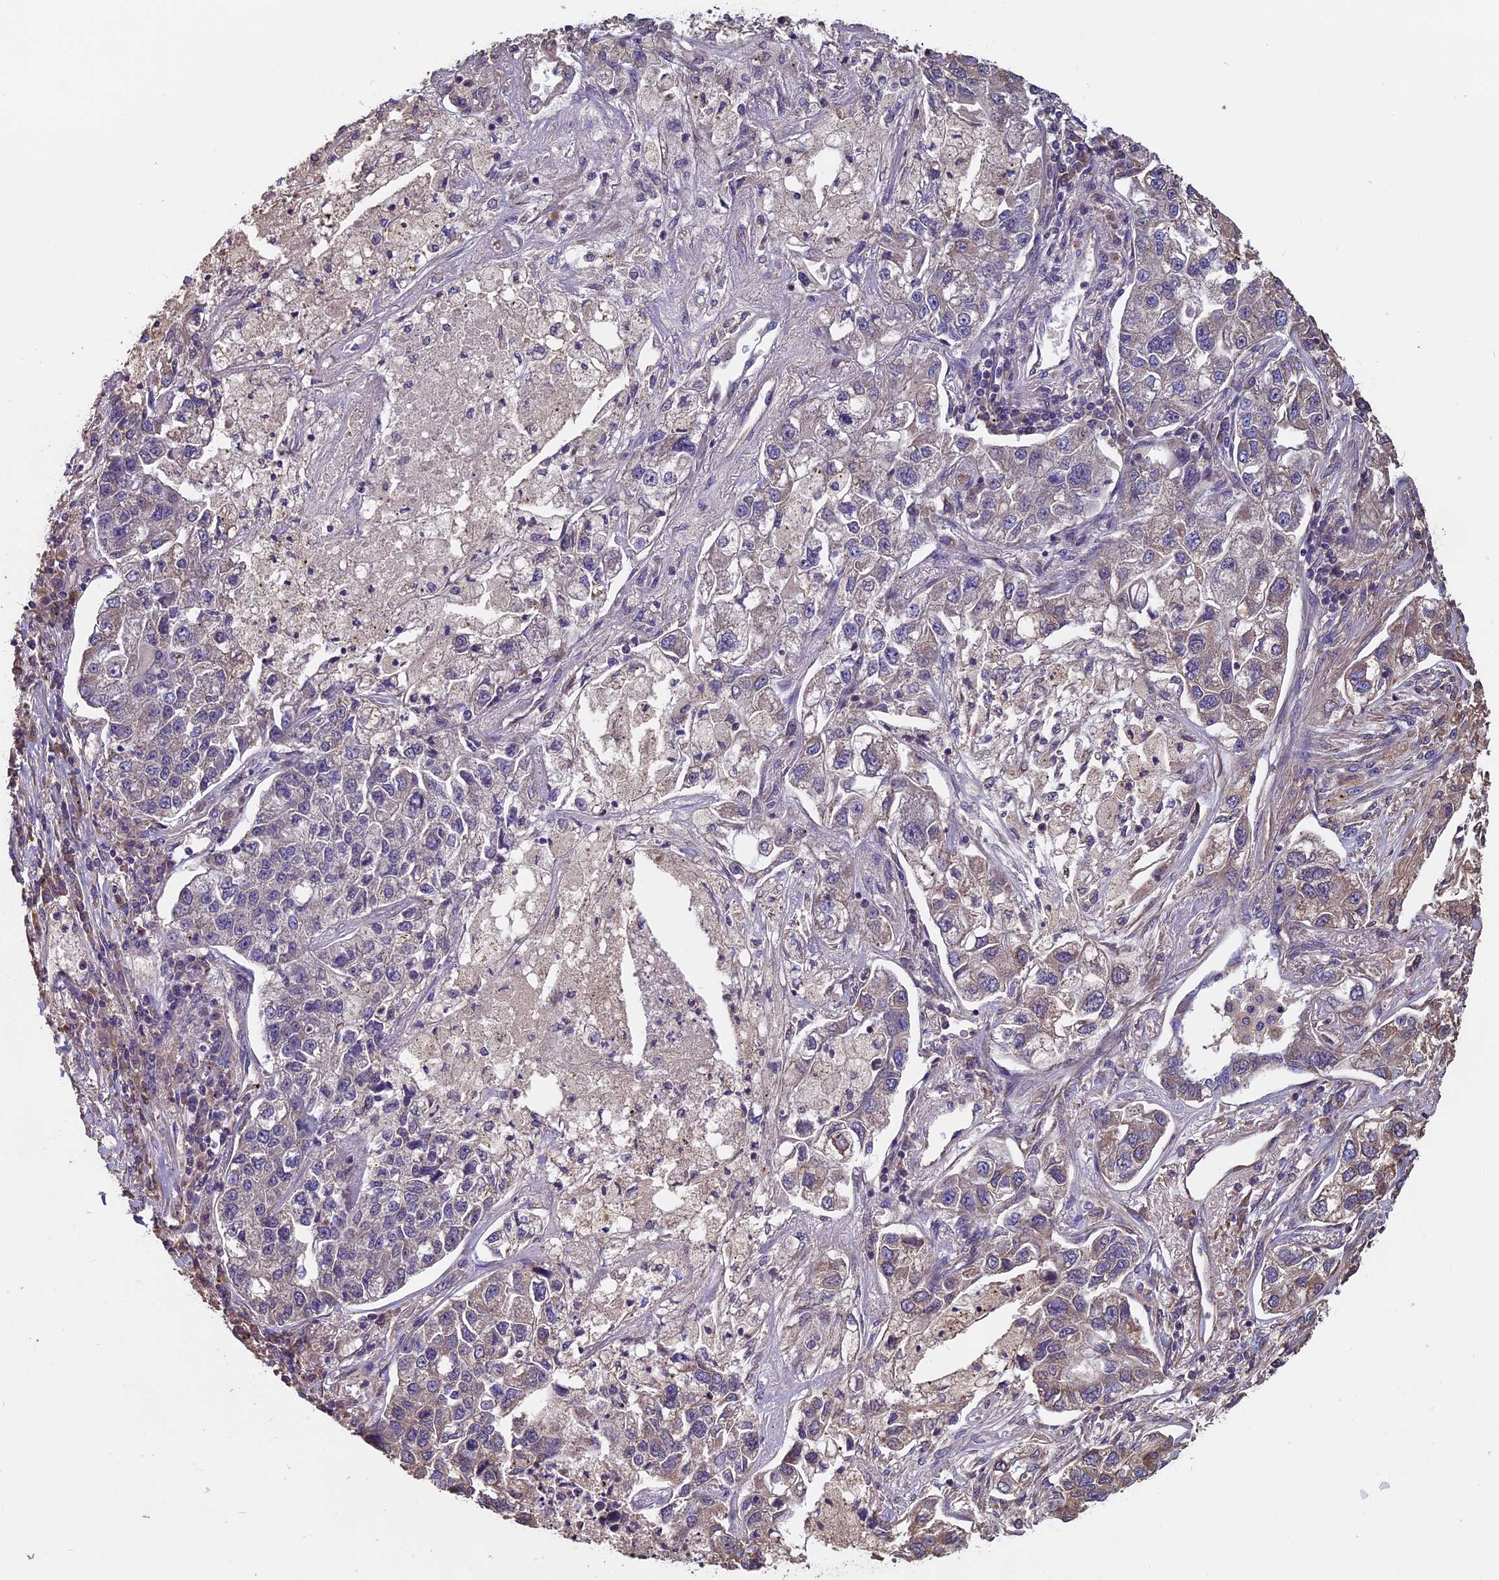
{"staining": {"intensity": "weak", "quantity": "<25%", "location": "cytoplasmic/membranous"}, "tissue": "lung cancer", "cell_type": "Tumor cells", "image_type": "cancer", "snomed": [{"axis": "morphology", "description": "Adenocarcinoma, NOS"}, {"axis": "topography", "description": "Lung"}], "caption": "Adenocarcinoma (lung) stained for a protein using immunohistochemistry (IHC) displays no expression tumor cells.", "gene": "CCDC153", "patient": {"sex": "male", "age": 49}}